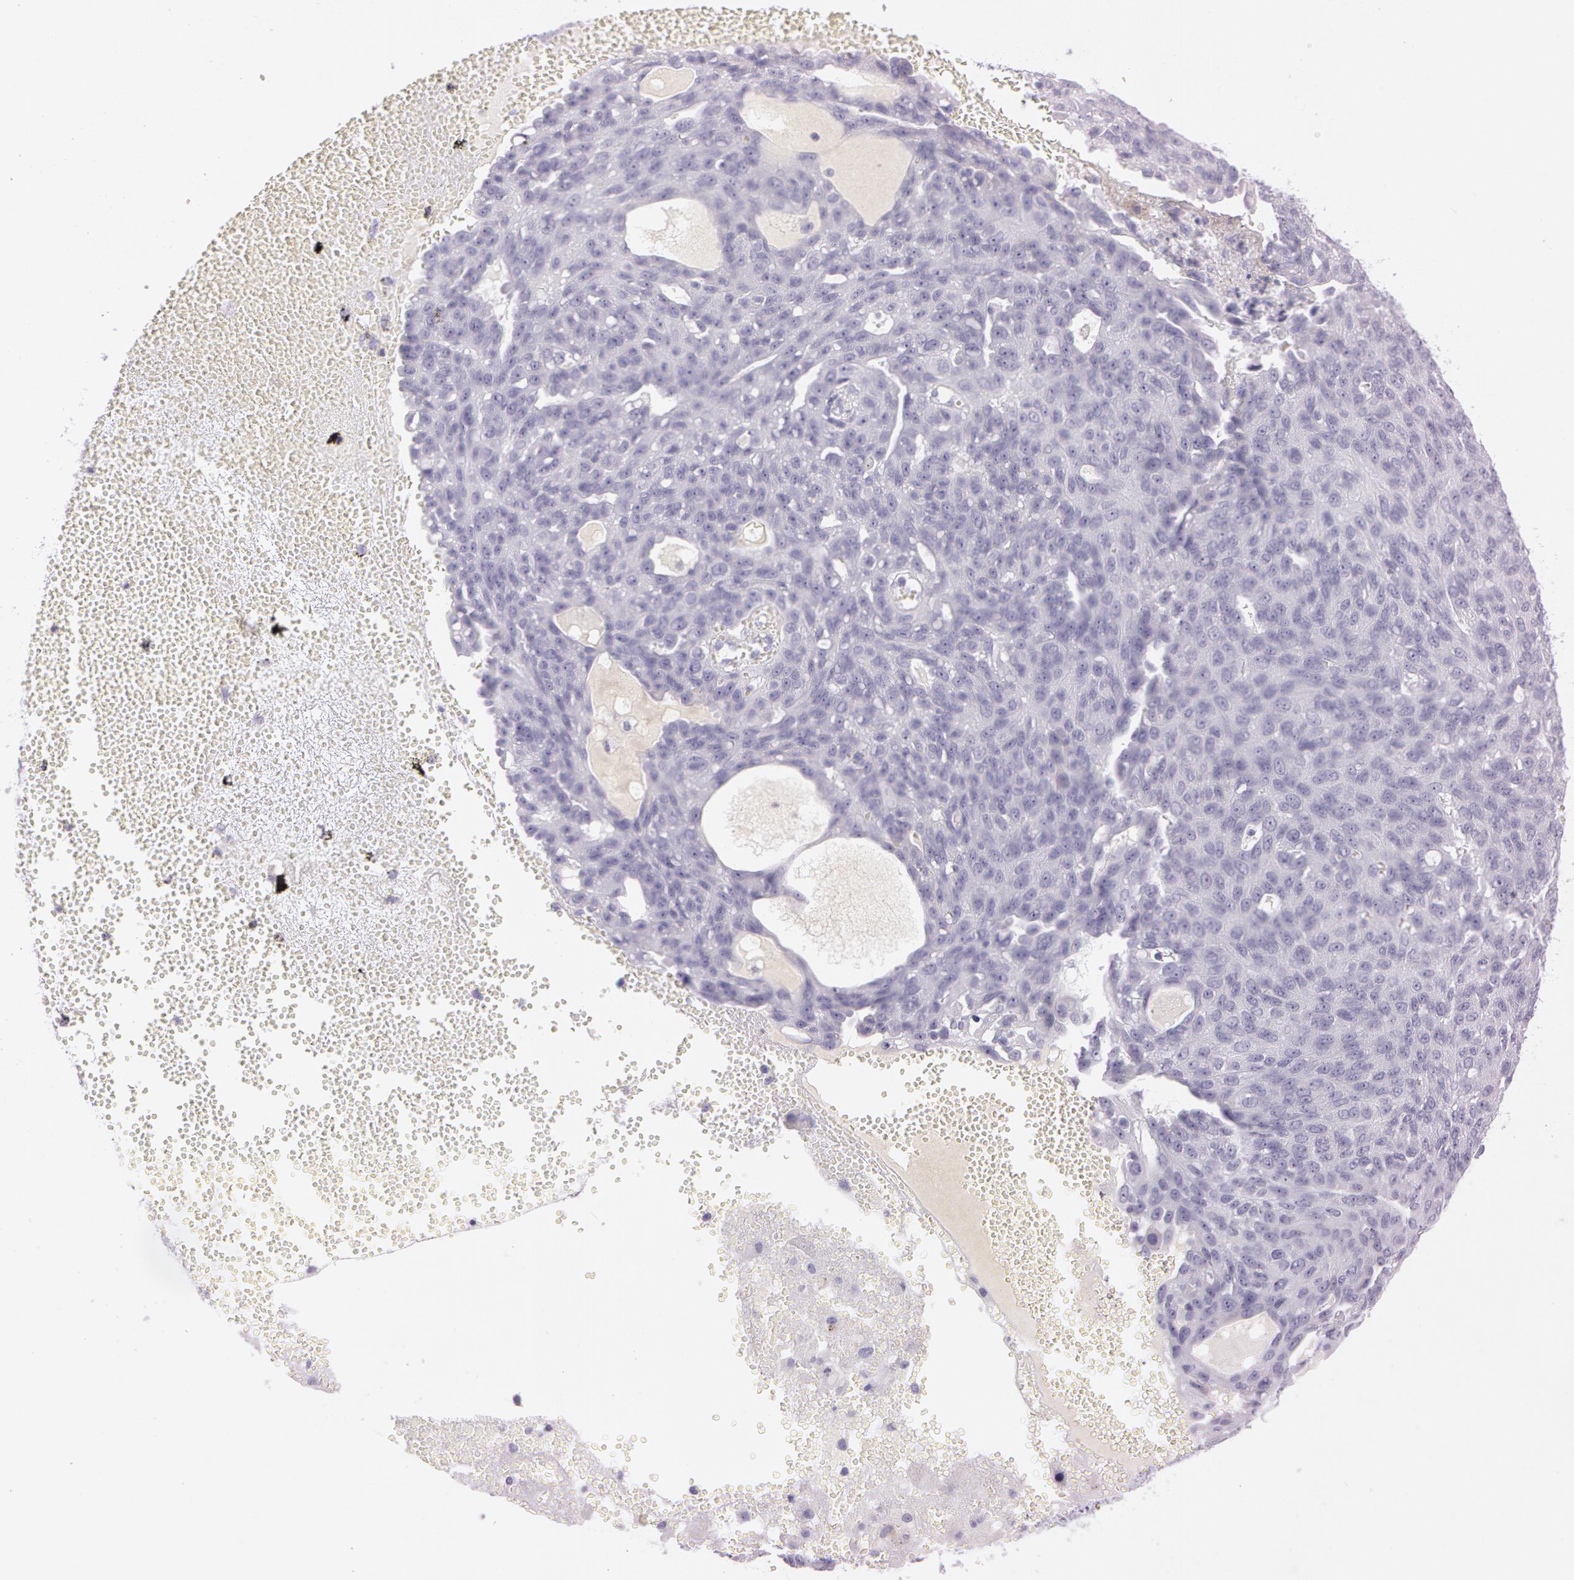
{"staining": {"intensity": "negative", "quantity": "none", "location": "none"}, "tissue": "ovarian cancer", "cell_type": "Tumor cells", "image_type": "cancer", "snomed": [{"axis": "morphology", "description": "Carcinoma, endometroid"}, {"axis": "topography", "description": "Ovary"}], "caption": "IHC photomicrograph of neoplastic tissue: endometroid carcinoma (ovarian) stained with DAB (3,3'-diaminobenzidine) exhibits no significant protein expression in tumor cells.", "gene": "OTC", "patient": {"sex": "female", "age": 60}}